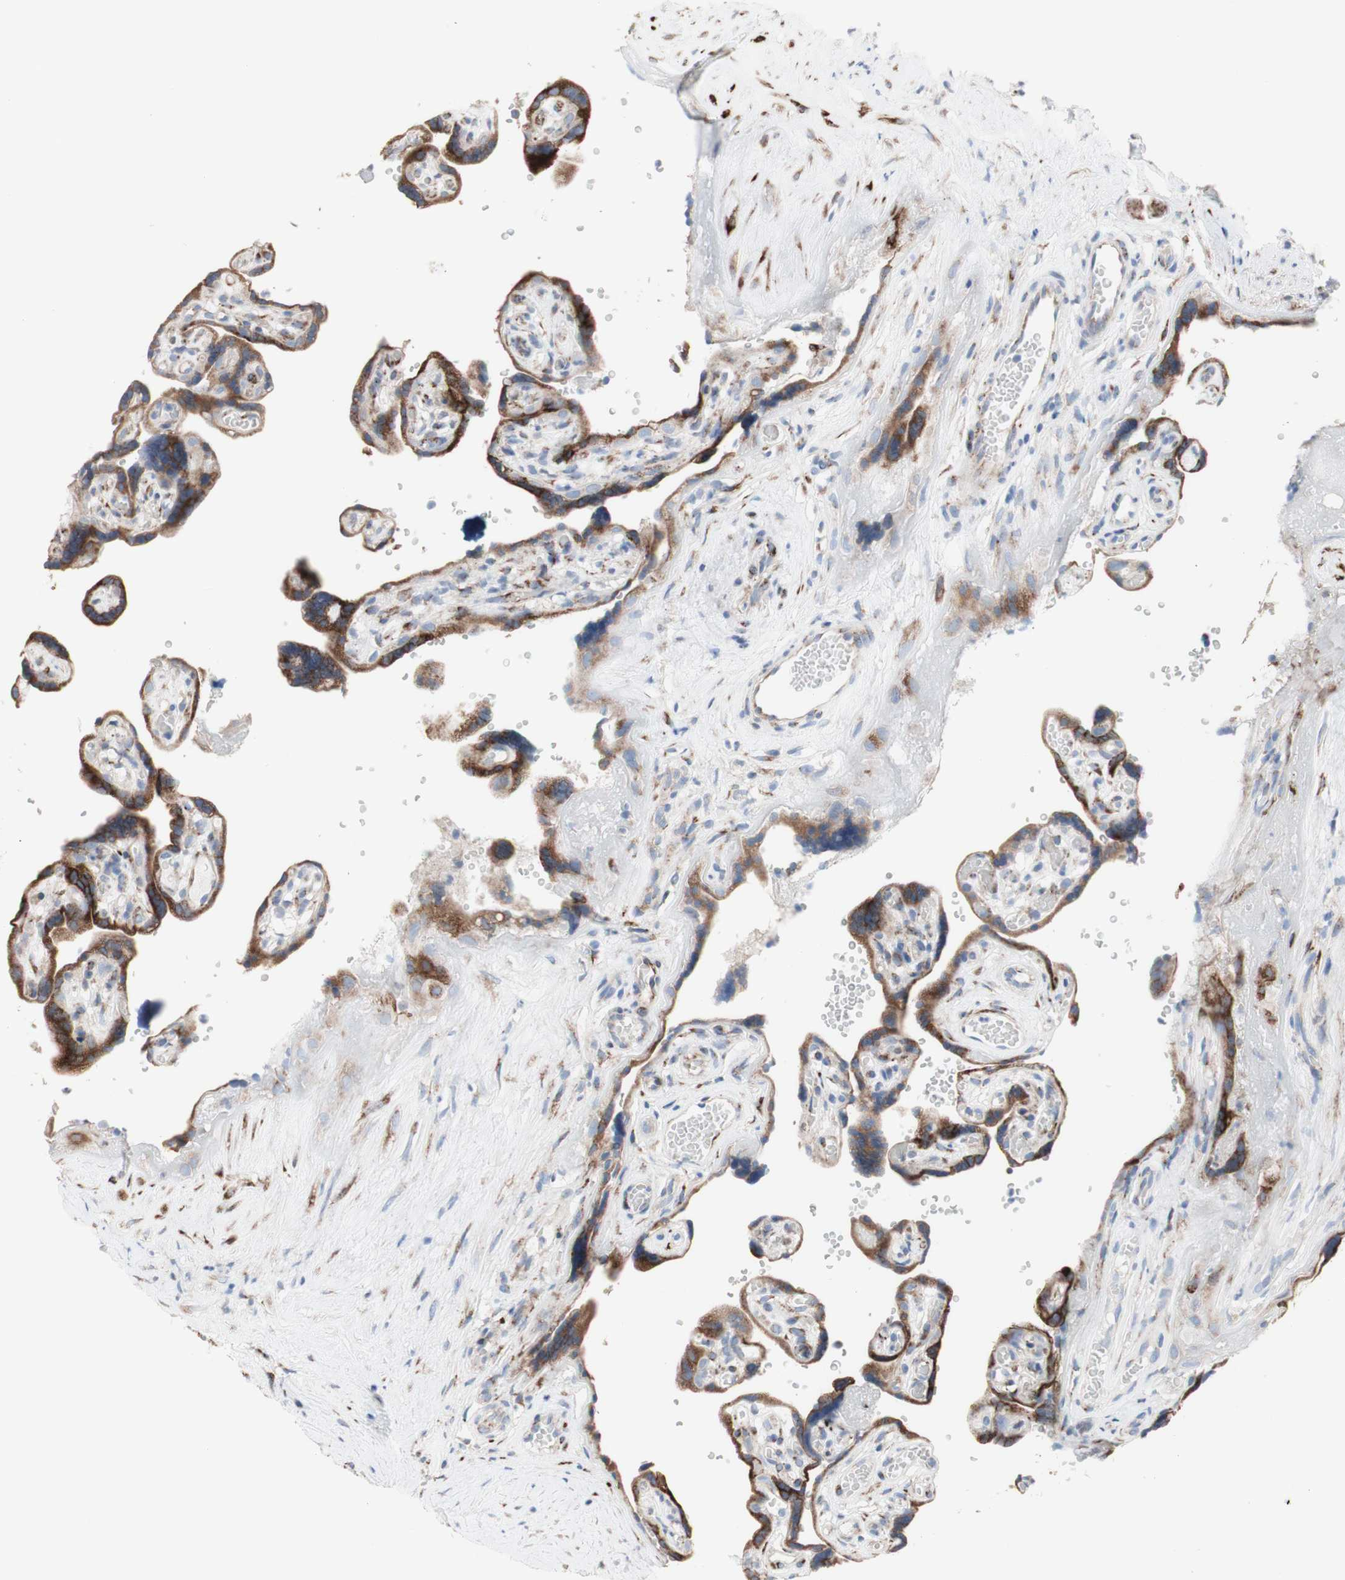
{"staining": {"intensity": "strong", "quantity": ">75%", "location": "cytoplasmic/membranous"}, "tissue": "placenta", "cell_type": "Trophoblastic cells", "image_type": "normal", "snomed": [{"axis": "morphology", "description": "Normal tissue, NOS"}, {"axis": "topography", "description": "Placenta"}], "caption": "The immunohistochemical stain highlights strong cytoplasmic/membranous staining in trophoblastic cells of benign placenta. Nuclei are stained in blue.", "gene": "AGPAT5", "patient": {"sex": "female", "age": 30}}